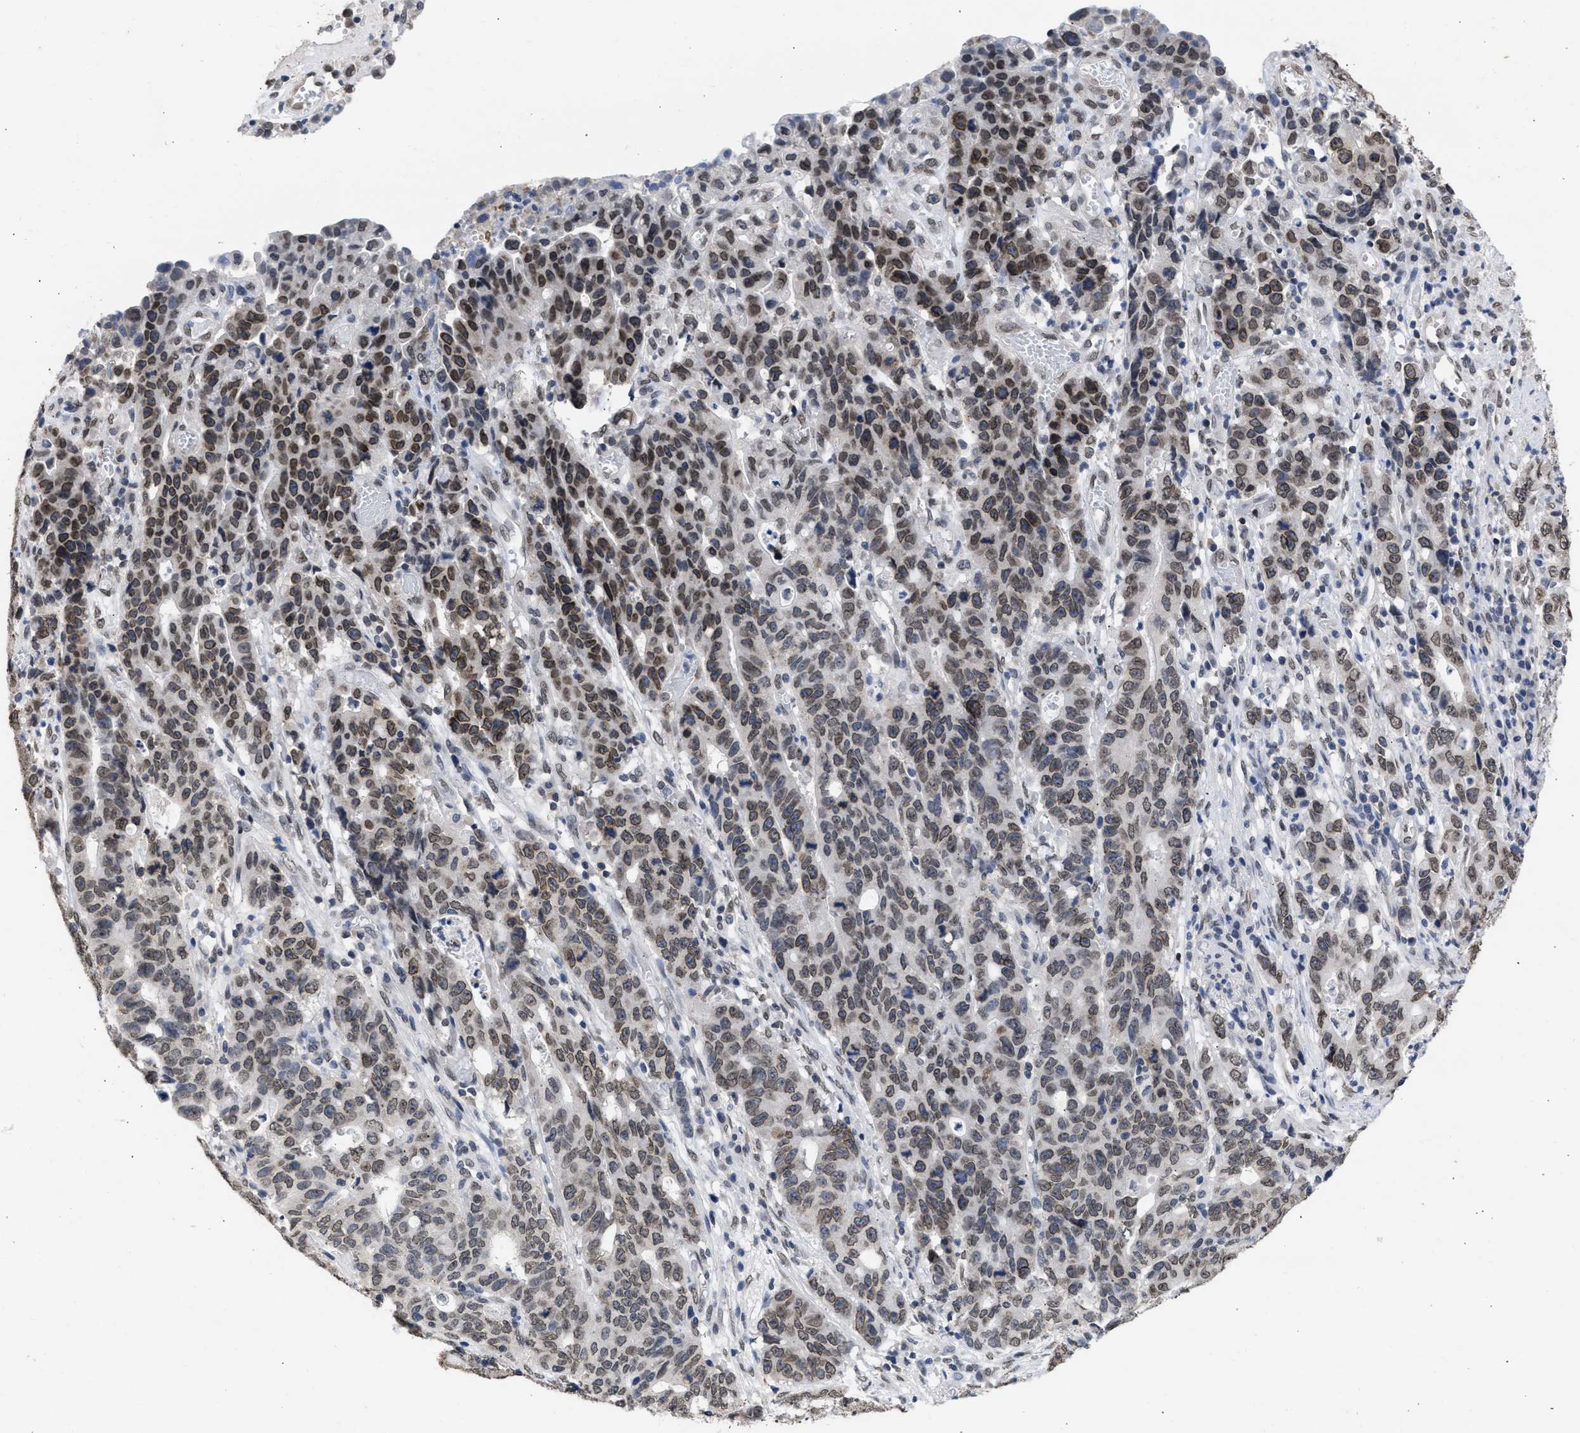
{"staining": {"intensity": "moderate", "quantity": "<25%", "location": "cytoplasmic/membranous,nuclear"}, "tissue": "stomach cancer", "cell_type": "Tumor cells", "image_type": "cancer", "snomed": [{"axis": "morphology", "description": "Adenocarcinoma, NOS"}, {"axis": "topography", "description": "Stomach, upper"}], "caption": "IHC staining of stomach cancer (adenocarcinoma), which demonstrates low levels of moderate cytoplasmic/membranous and nuclear positivity in about <25% of tumor cells indicating moderate cytoplasmic/membranous and nuclear protein positivity. The staining was performed using DAB (brown) for protein detection and nuclei were counterstained in hematoxylin (blue).", "gene": "NUP35", "patient": {"sex": "male", "age": 69}}